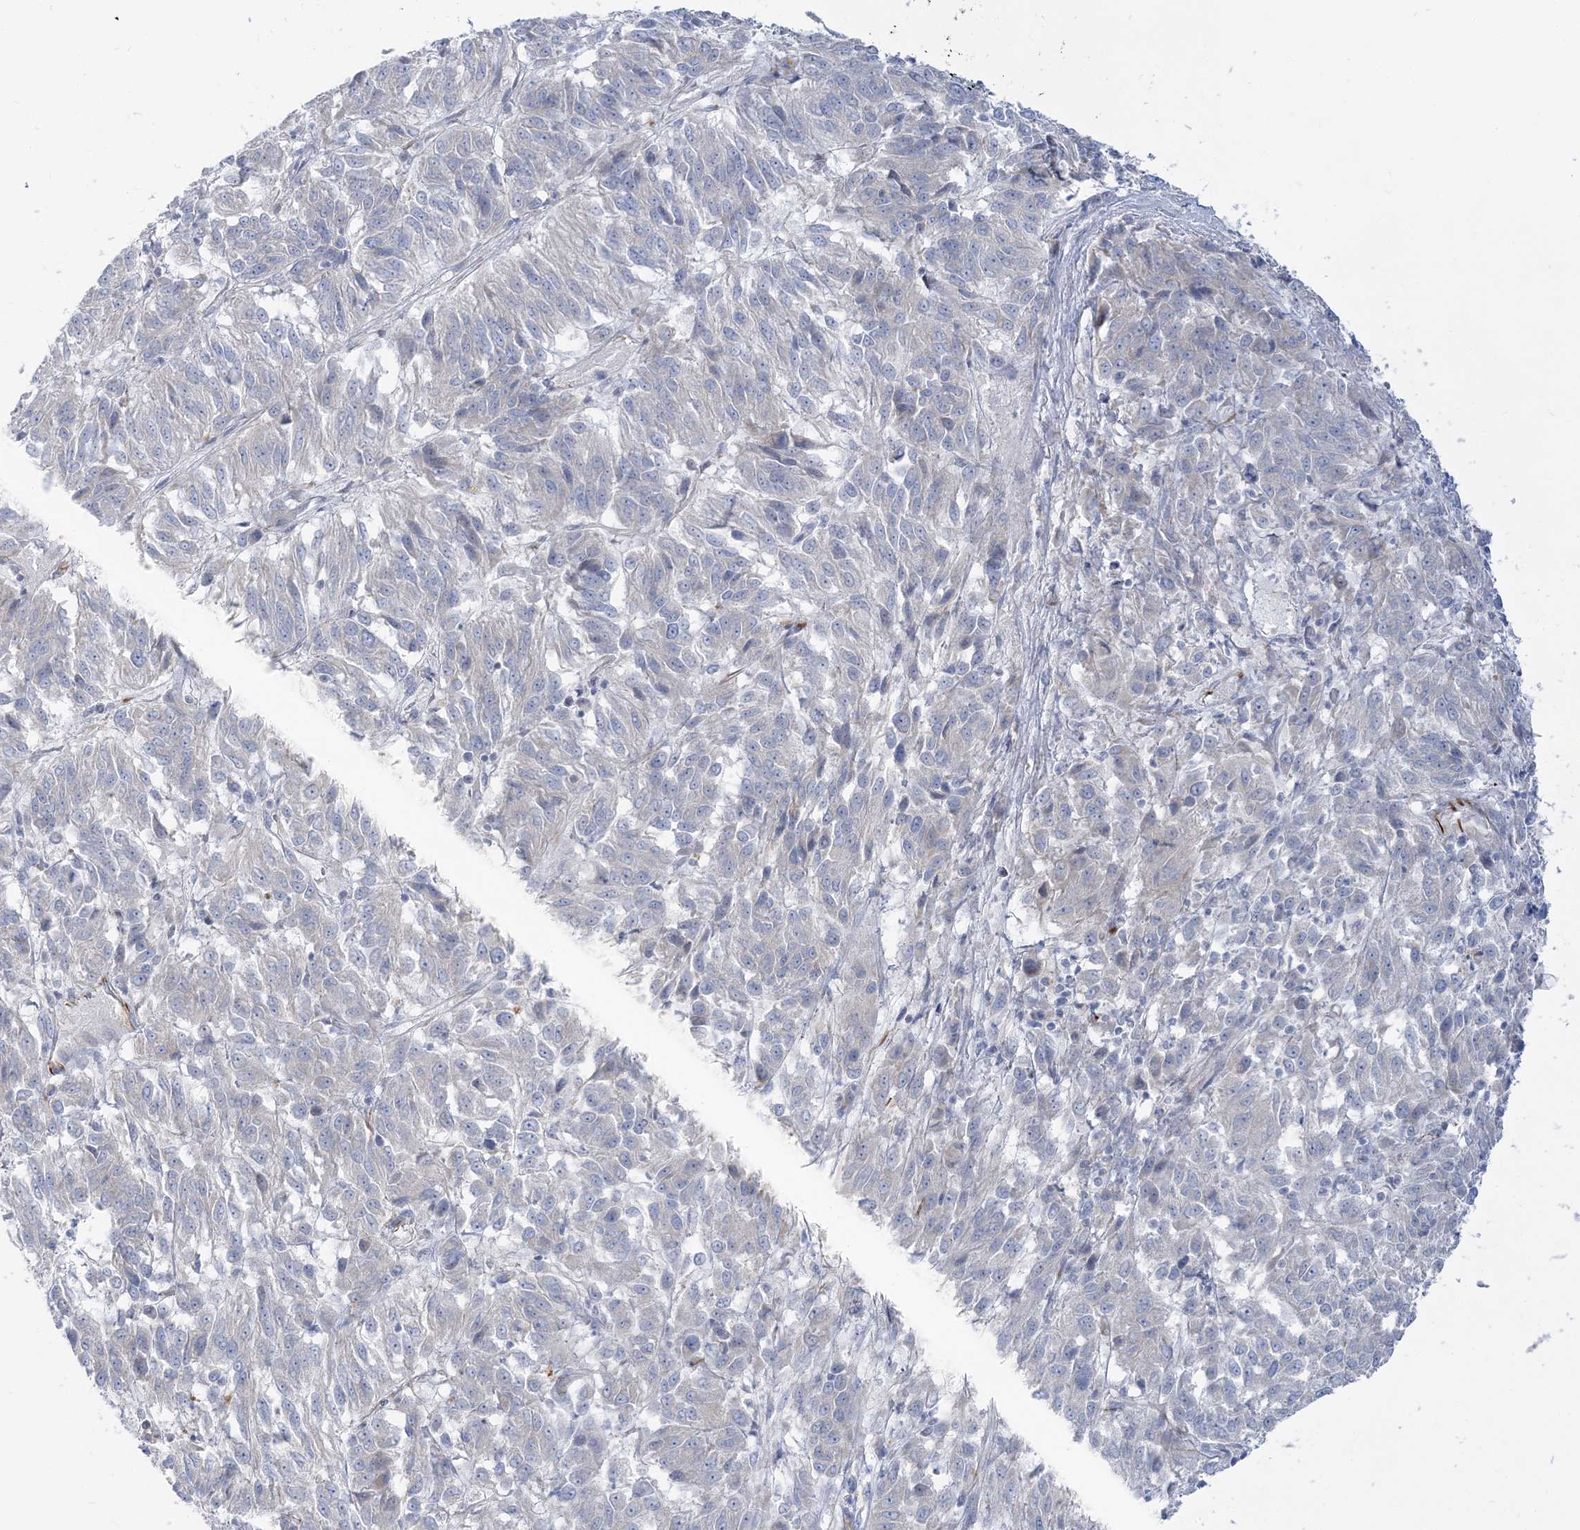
{"staining": {"intensity": "negative", "quantity": "none", "location": "none"}, "tissue": "melanoma", "cell_type": "Tumor cells", "image_type": "cancer", "snomed": [{"axis": "morphology", "description": "Malignant melanoma, Metastatic site"}, {"axis": "topography", "description": "Lung"}], "caption": "DAB immunohistochemical staining of malignant melanoma (metastatic site) demonstrates no significant staining in tumor cells.", "gene": "GPAT2", "patient": {"sex": "male", "age": 64}}